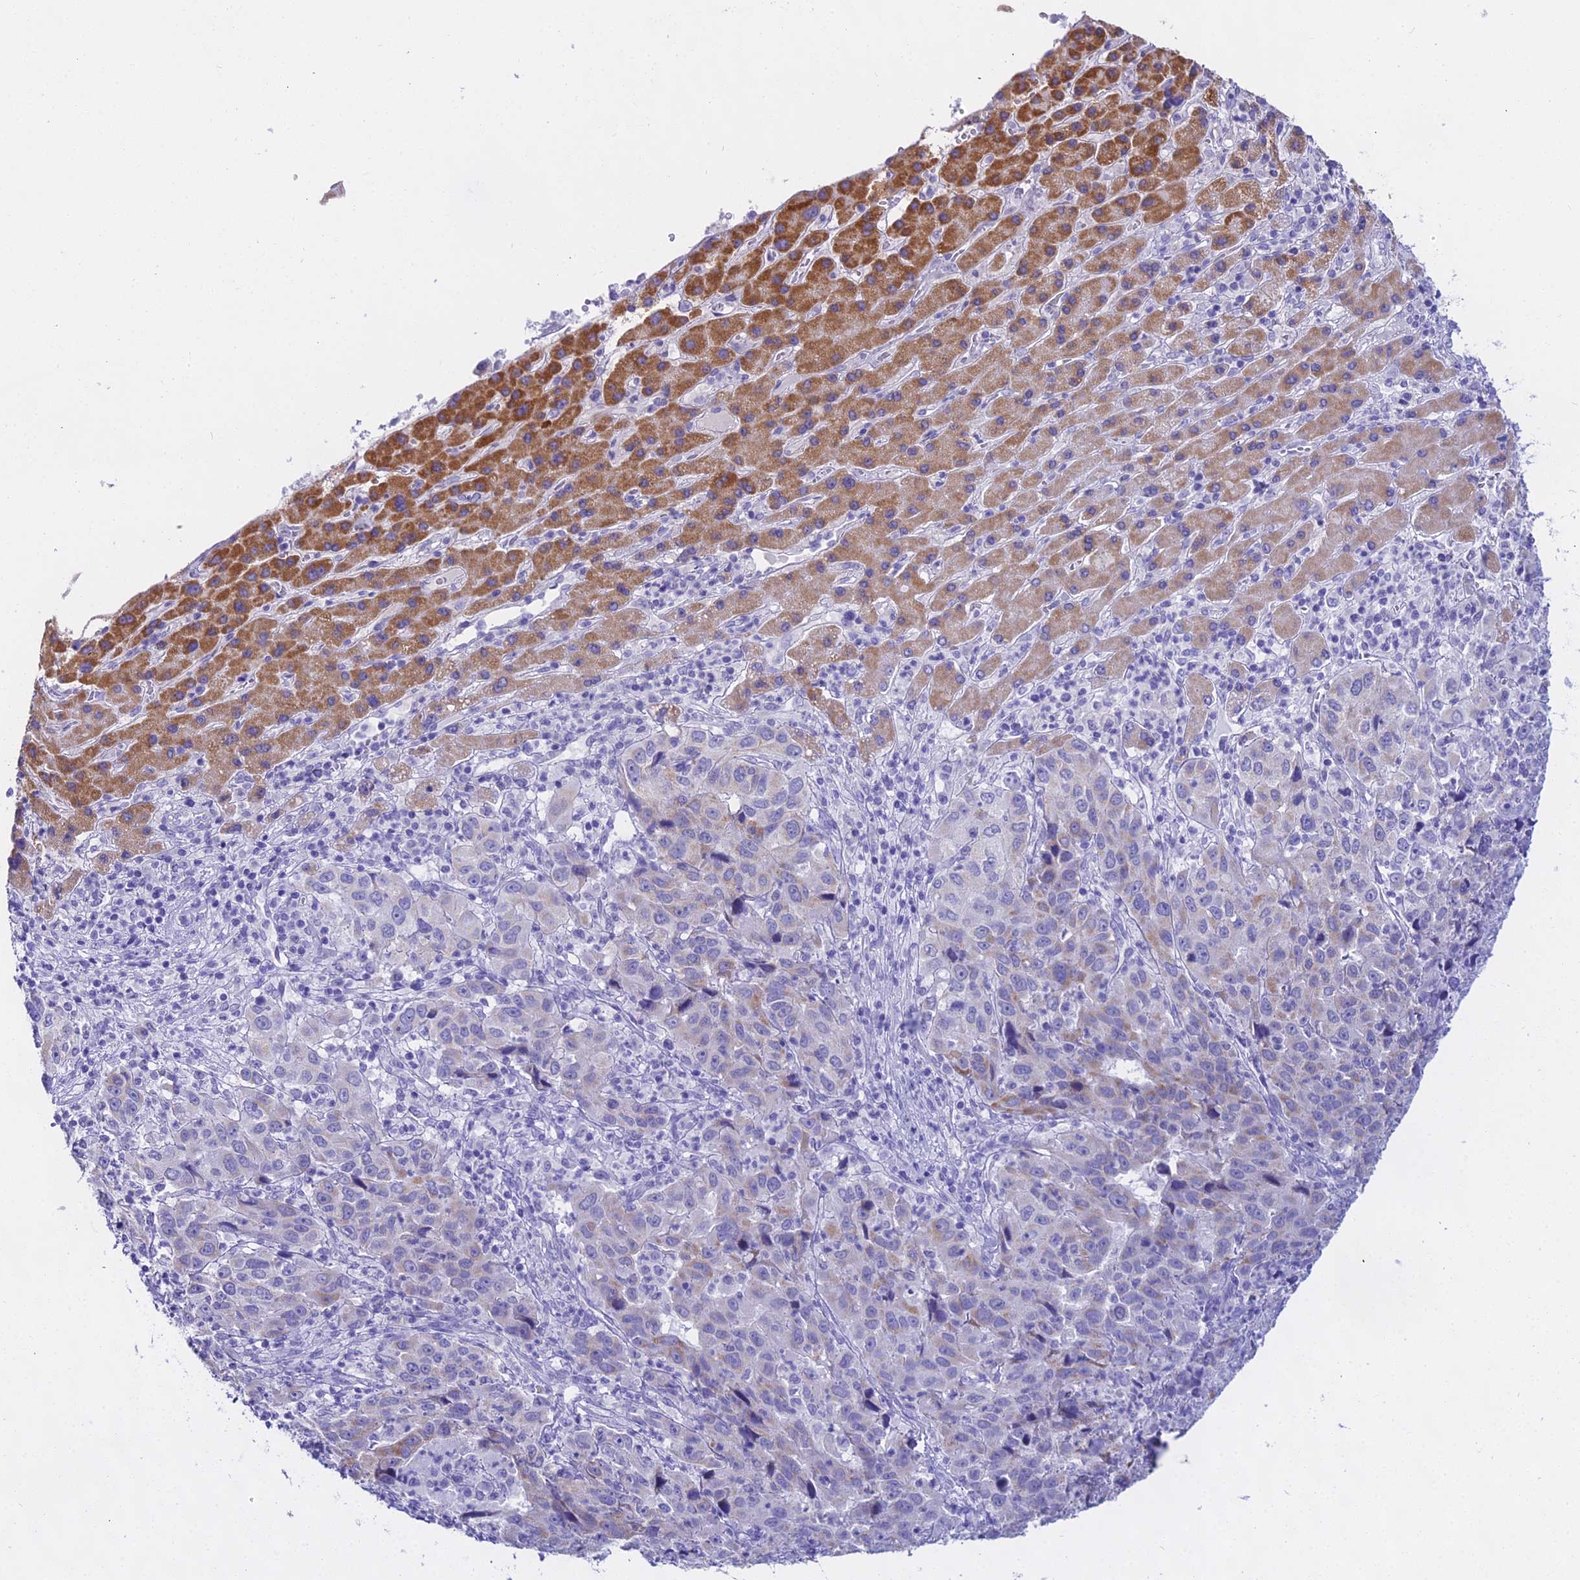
{"staining": {"intensity": "weak", "quantity": "<25%", "location": "cytoplasmic/membranous"}, "tissue": "liver cancer", "cell_type": "Tumor cells", "image_type": "cancer", "snomed": [{"axis": "morphology", "description": "Carcinoma, Hepatocellular, NOS"}, {"axis": "topography", "description": "Liver"}], "caption": "IHC histopathology image of neoplastic tissue: human hepatocellular carcinoma (liver) stained with DAB exhibits no significant protein staining in tumor cells. (Brightfield microscopy of DAB IHC at high magnification).", "gene": "CGB2", "patient": {"sex": "male", "age": 63}}